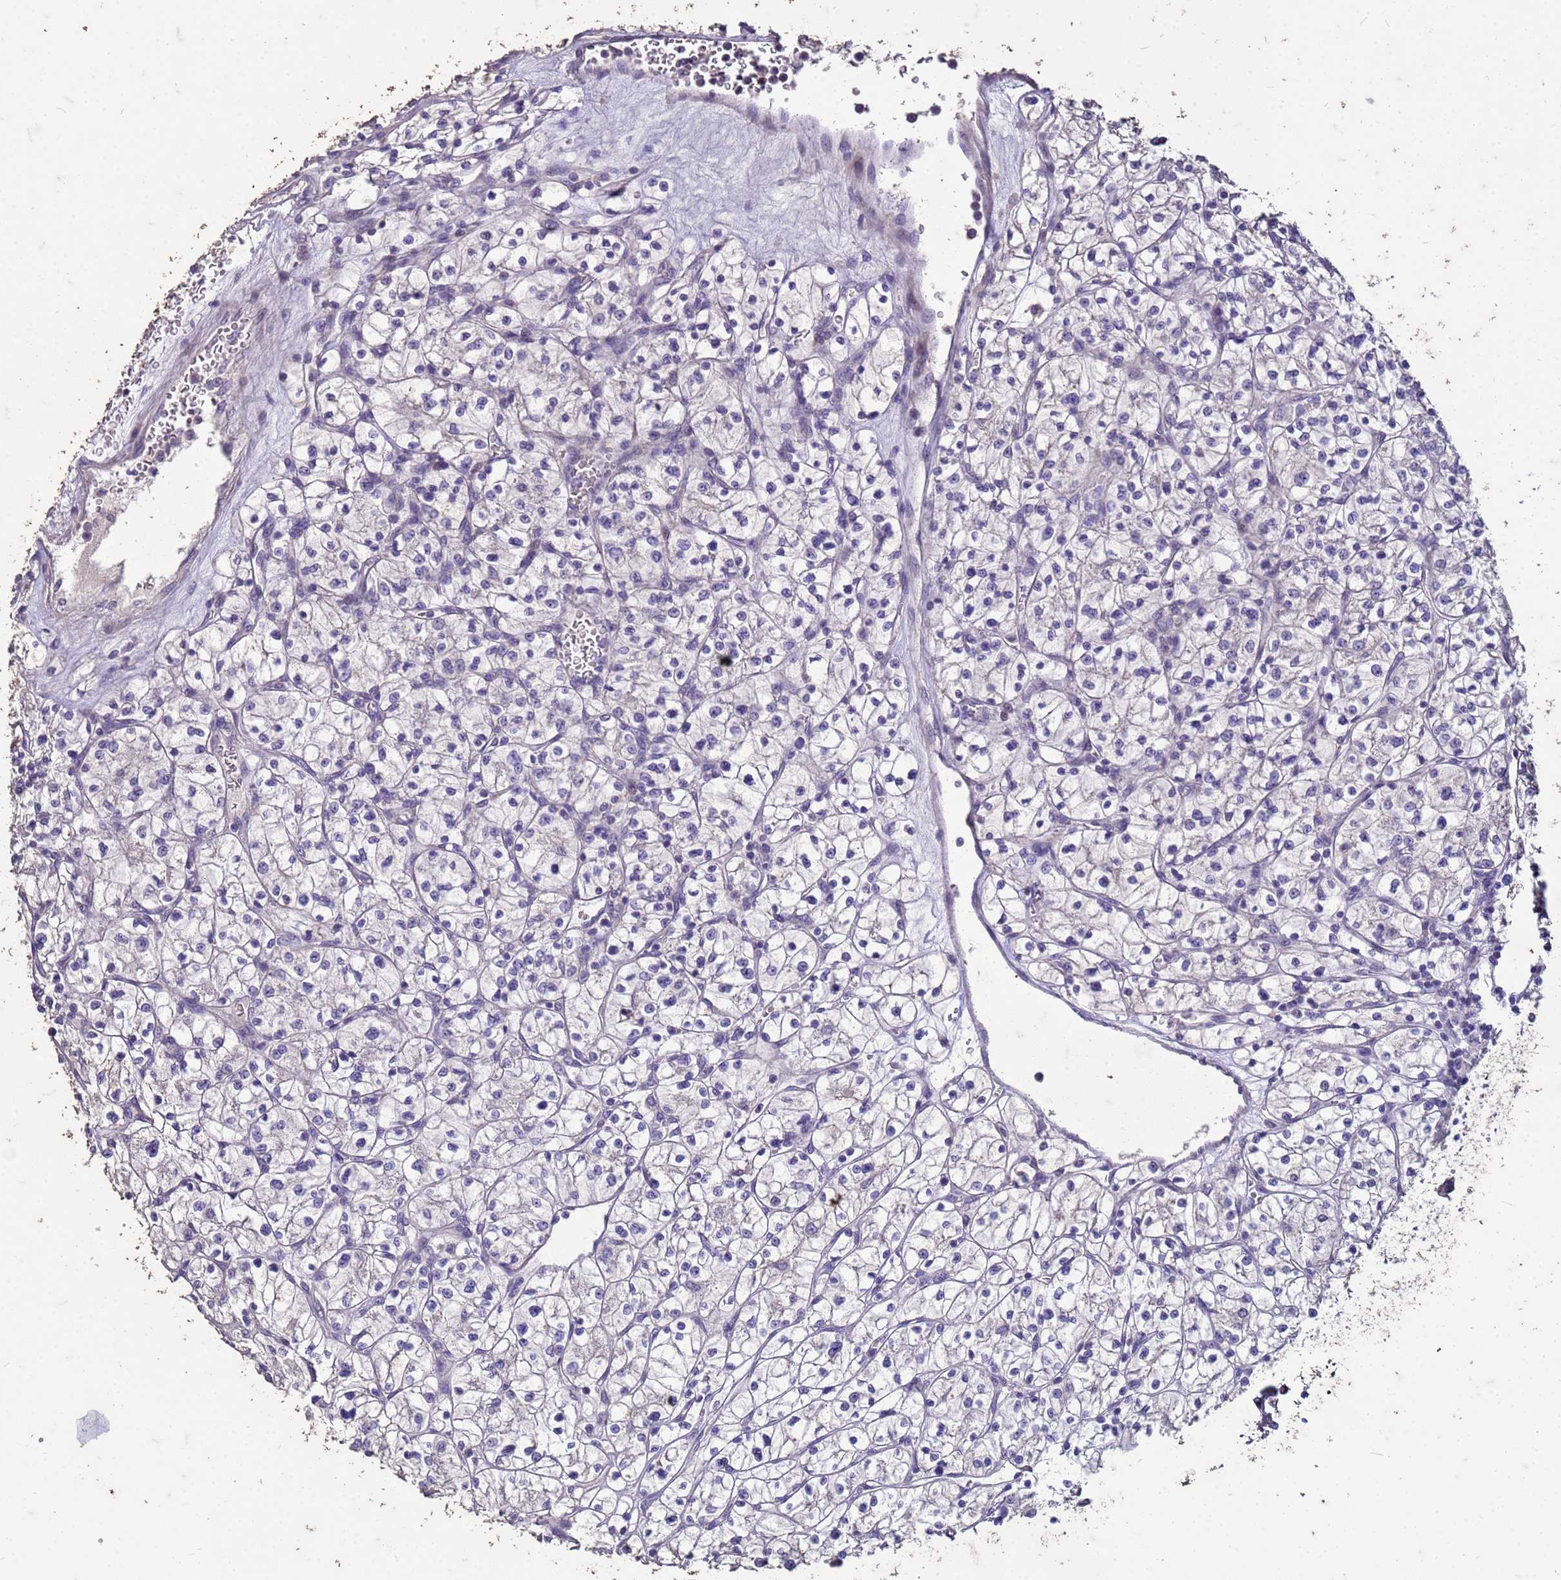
{"staining": {"intensity": "negative", "quantity": "none", "location": "none"}, "tissue": "renal cancer", "cell_type": "Tumor cells", "image_type": "cancer", "snomed": [{"axis": "morphology", "description": "Adenocarcinoma, NOS"}, {"axis": "topography", "description": "Kidney"}], "caption": "A photomicrograph of adenocarcinoma (renal) stained for a protein exhibits no brown staining in tumor cells.", "gene": "FAM184B", "patient": {"sex": "female", "age": 64}}